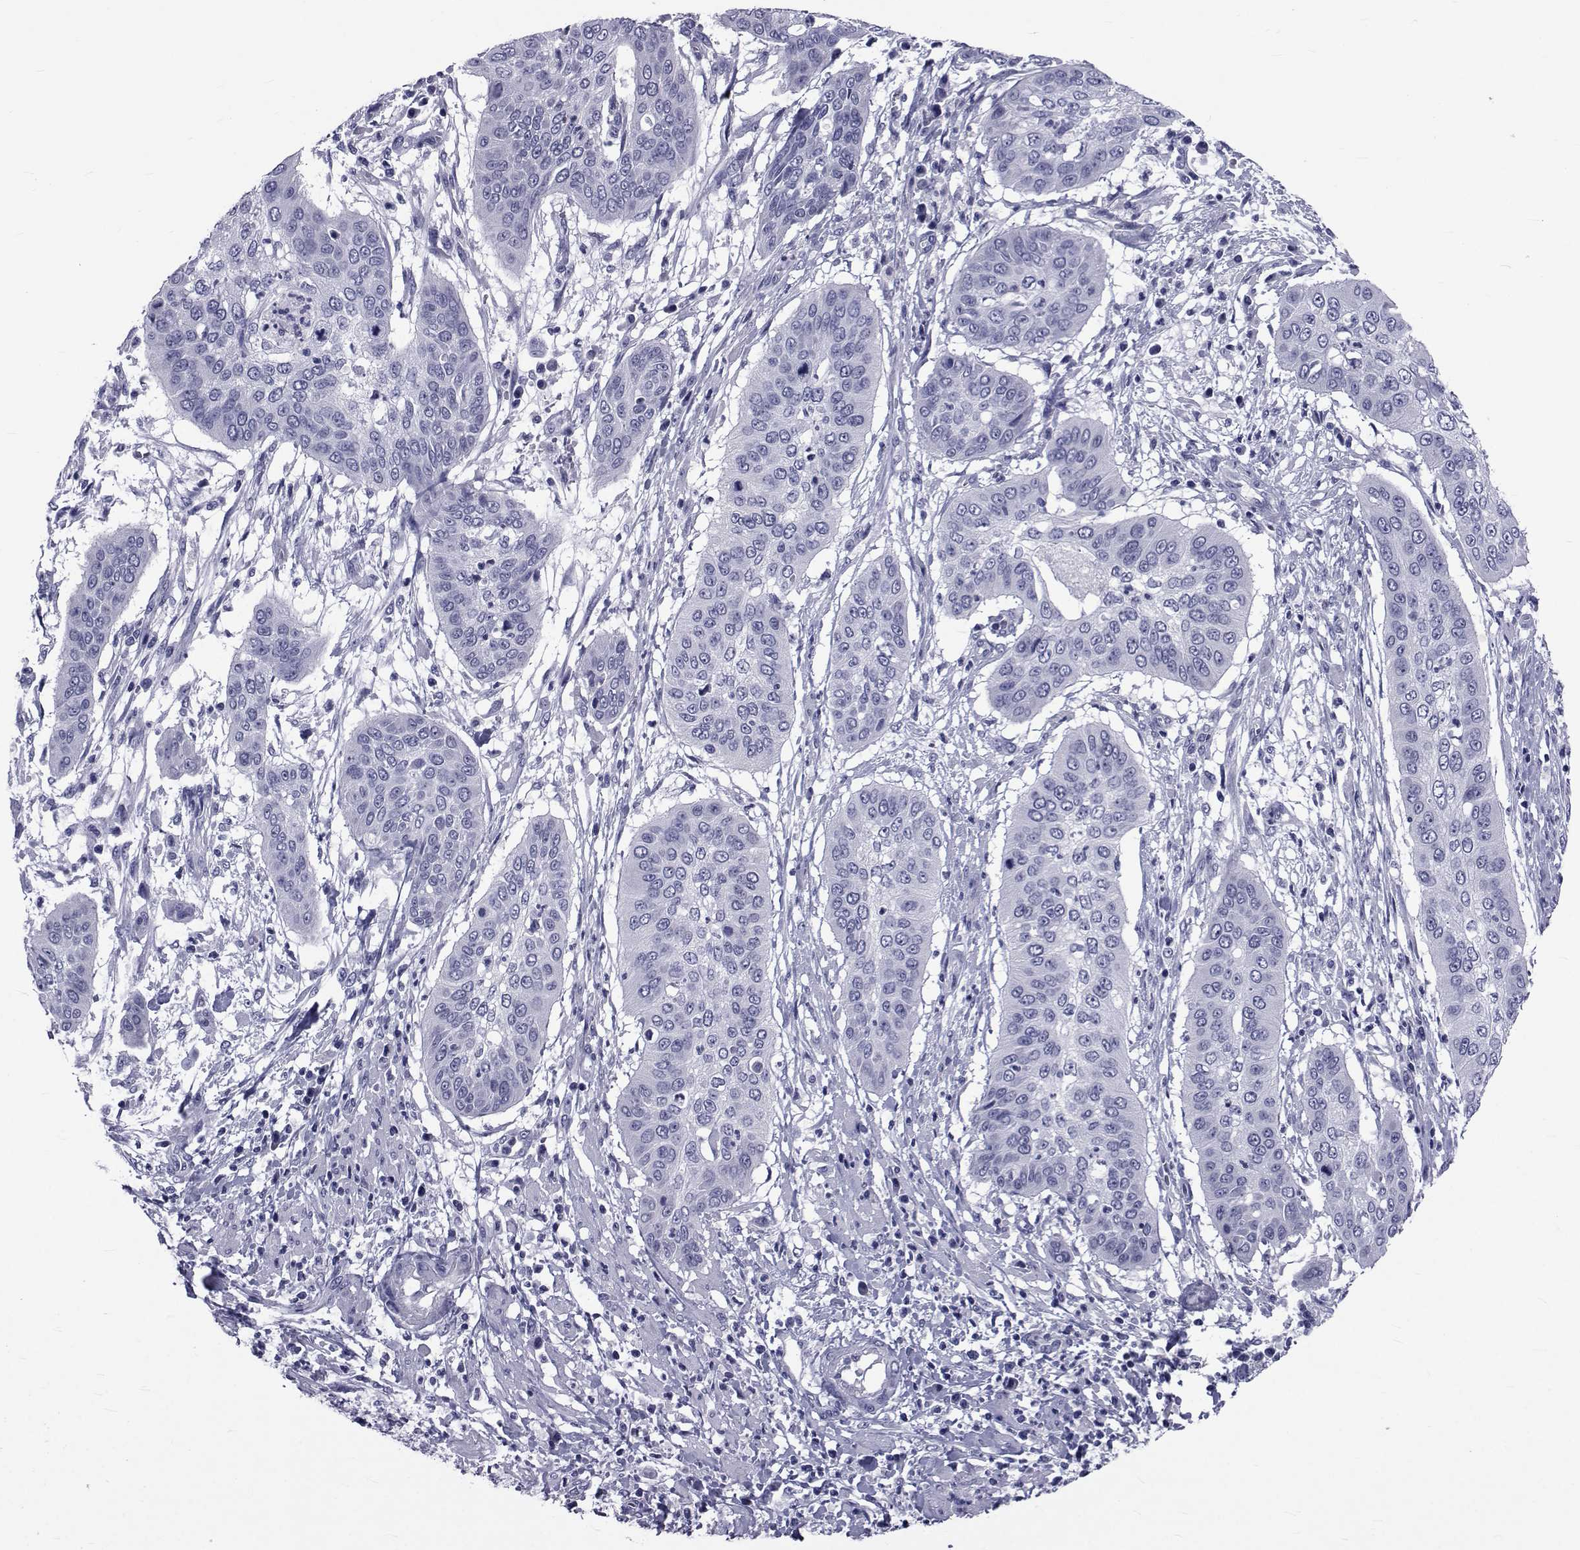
{"staining": {"intensity": "negative", "quantity": "none", "location": "none"}, "tissue": "cervical cancer", "cell_type": "Tumor cells", "image_type": "cancer", "snomed": [{"axis": "morphology", "description": "Squamous cell carcinoma, NOS"}, {"axis": "topography", "description": "Cervix"}], "caption": "The micrograph displays no staining of tumor cells in cervical cancer (squamous cell carcinoma).", "gene": "GKAP1", "patient": {"sex": "female", "age": 39}}